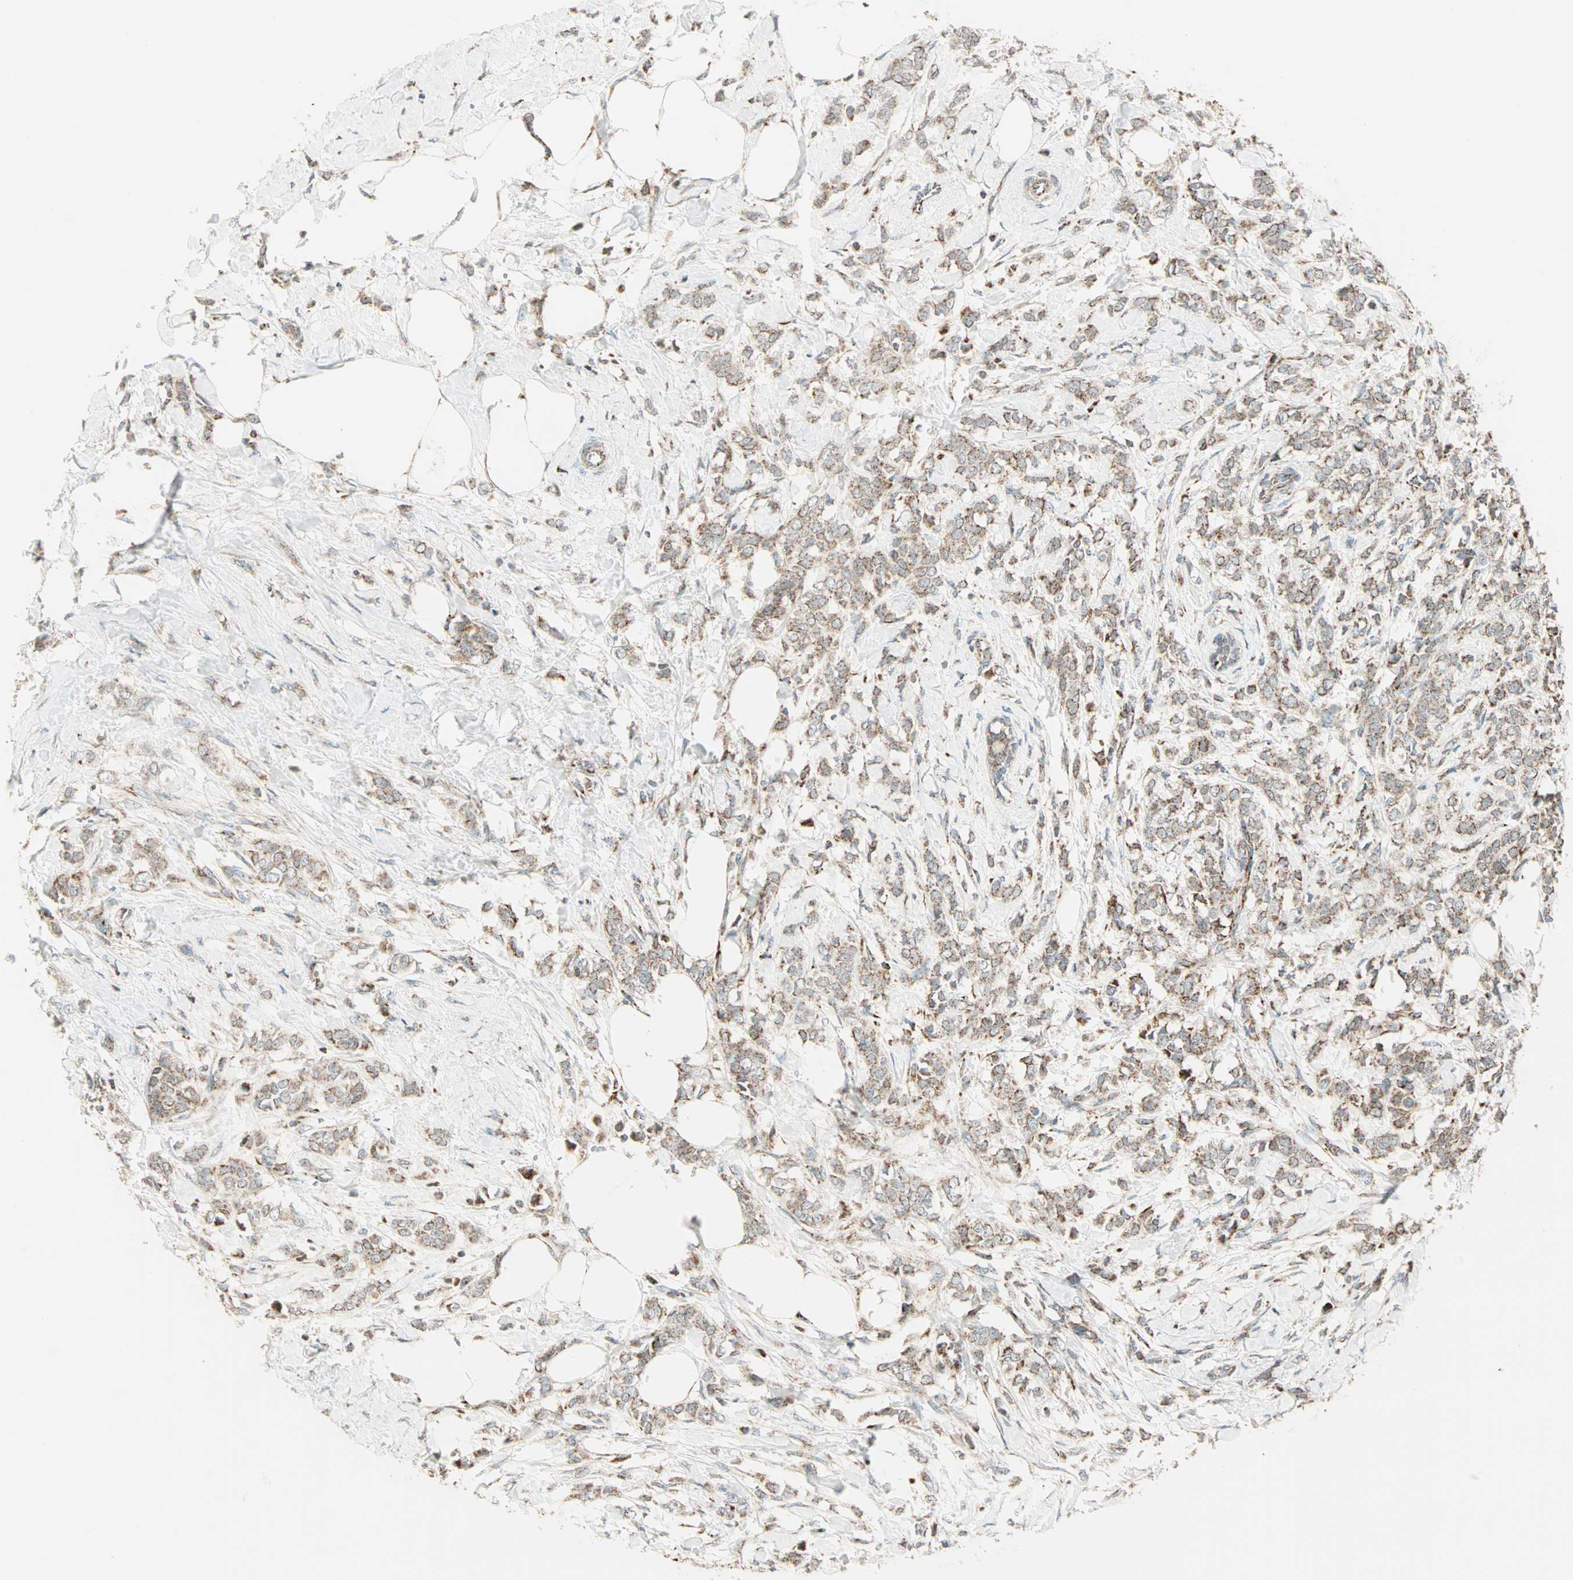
{"staining": {"intensity": "weak", "quantity": ">75%", "location": "cytoplasmic/membranous"}, "tissue": "breast cancer", "cell_type": "Tumor cells", "image_type": "cancer", "snomed": [{"axis": "morphology", "description": "Lobular carcinoma, in situ"}, {"axis": "morphology", "description": "Lobular carcinoma"}, {"axis": "topography", "description": "Breast"}], "caption": "A brown stain shows weak cytoplasmic/membranous expression of a protein in human breast cancer (lobular carcinoma in situ) tumor cells.", "gene": "SPRY4", "patient": {"sex": "female", "age": 41}}